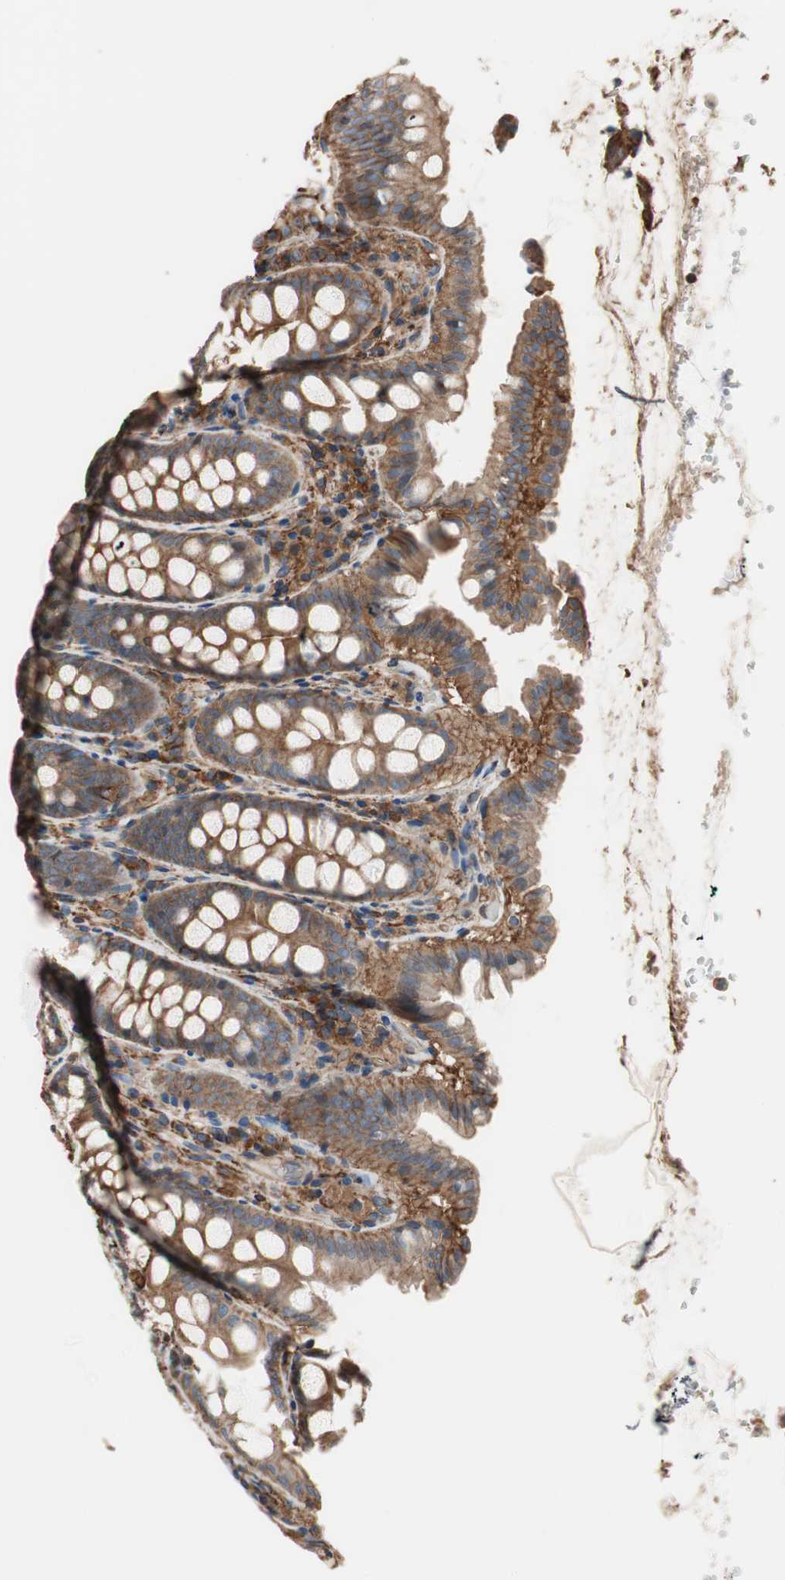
{"staining": {"intensity": "moderate", "quantity": ">75%", "location": "cytoplasmic/membranous"}, "tissue": "colon", "cell_type": "Endothelial cells", "image_type": "normal", "snomed": [{"axis": "morphology", "description": "Normal tissue, NOS"}, {"axis": "topography", "description": "Colon"}], "caption": "Immunohistochemical staining of benign colon demonstrates >75% levels of moderate cytoplasmic/membranous protein staining in about >75% of endothelial cells.", "gene": "IL1RL1", "patient": {"sex": "female", "age": 61}}